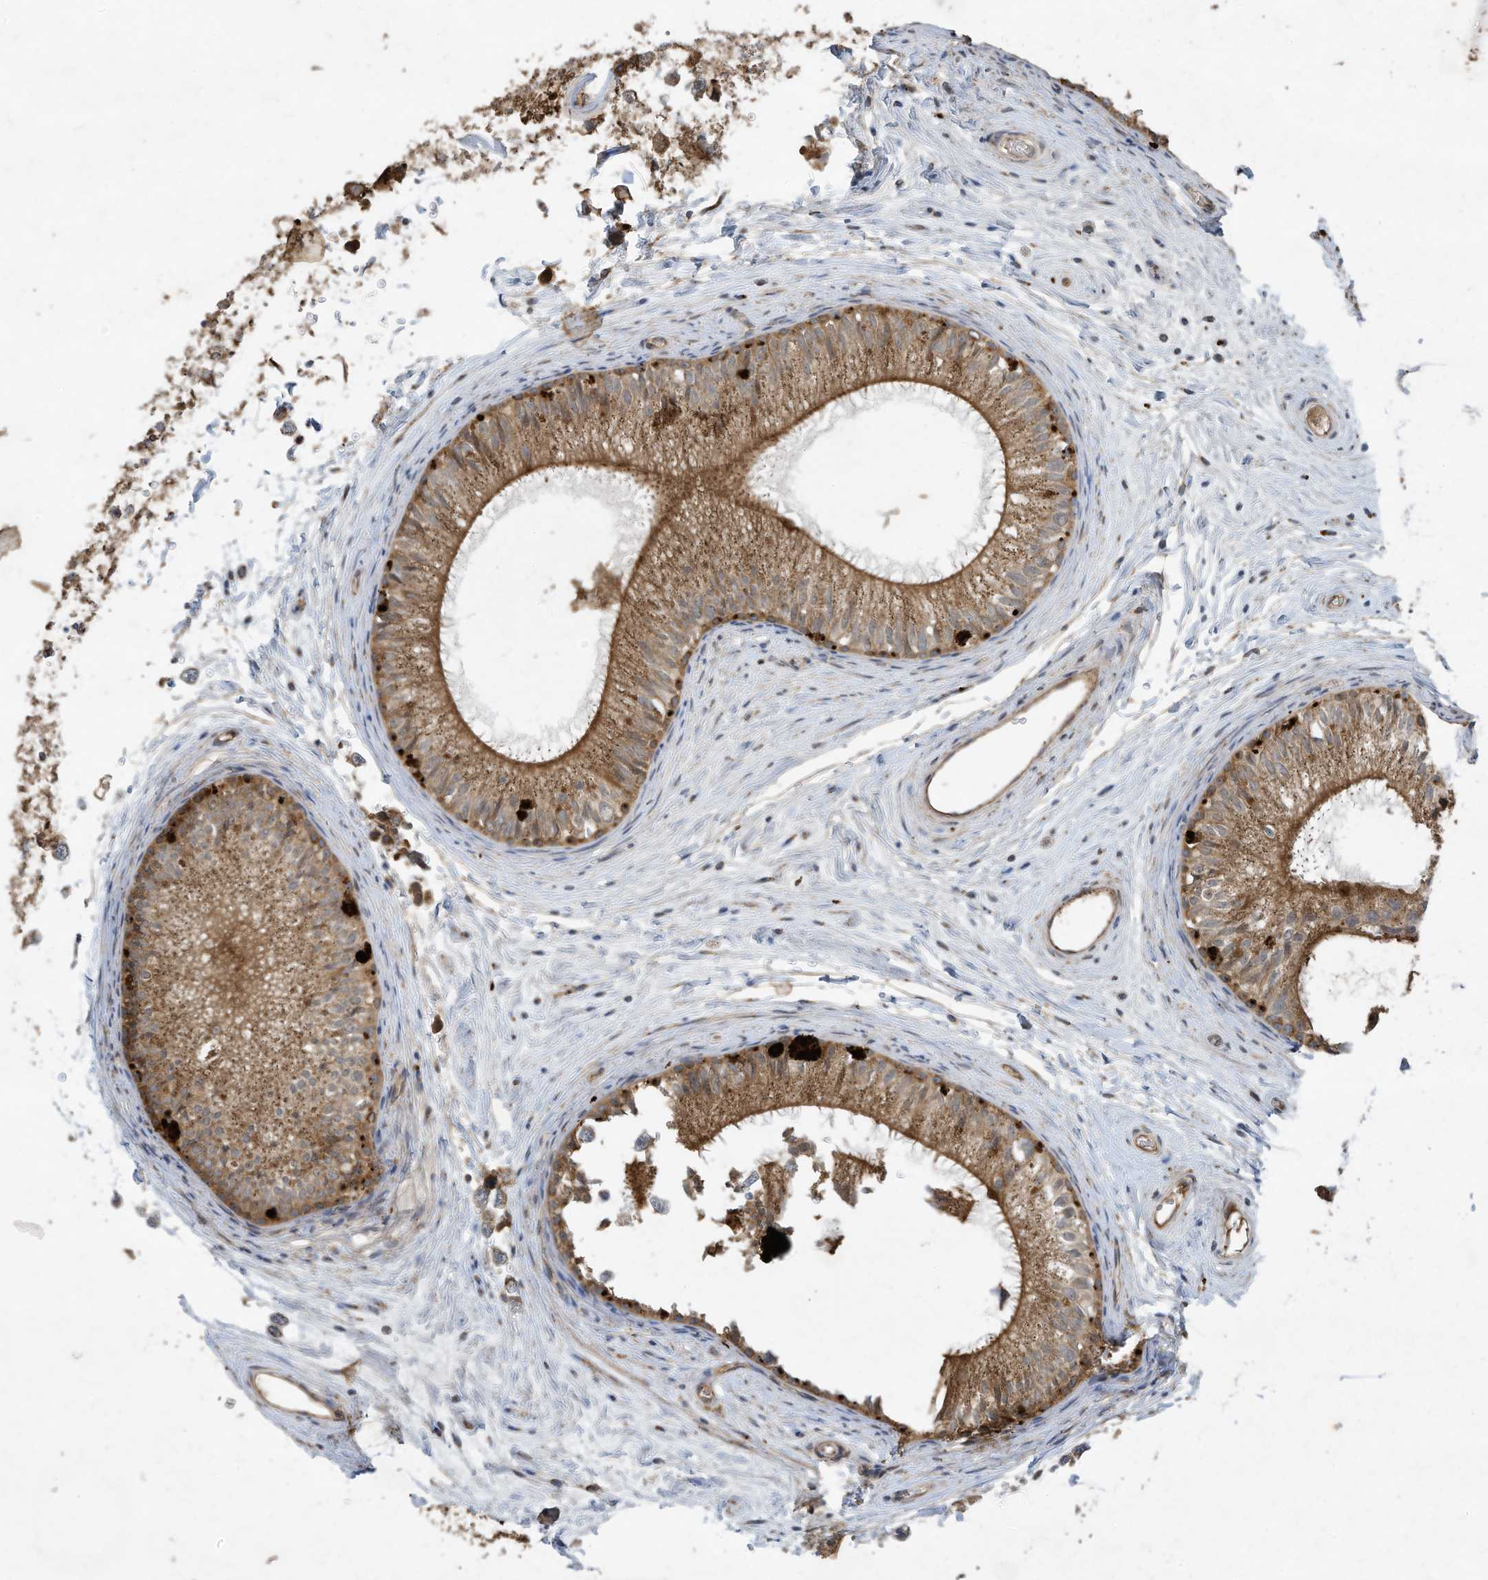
{"staining": {"intensity": "moderate", "quantity": ">75%", "location": "cytoplasmic/membranous"}, "tissue": "epididymis", "cell_type": "Glandular cells", "image_type": "normal", "snomed": [{"axis": "morphology", "description": "Normal tissue, NOS"}, {"axis": "topography", "description": "Epididymis"}], "caption": "Immunohistochemical staining of benign epididymis displays >75% levels of moderate cytoplasmic/membranous protein staining in approximately >75% of glandular cells.", "gene": "C2orf74", "patient": {"sex": "male", "age": 34}}